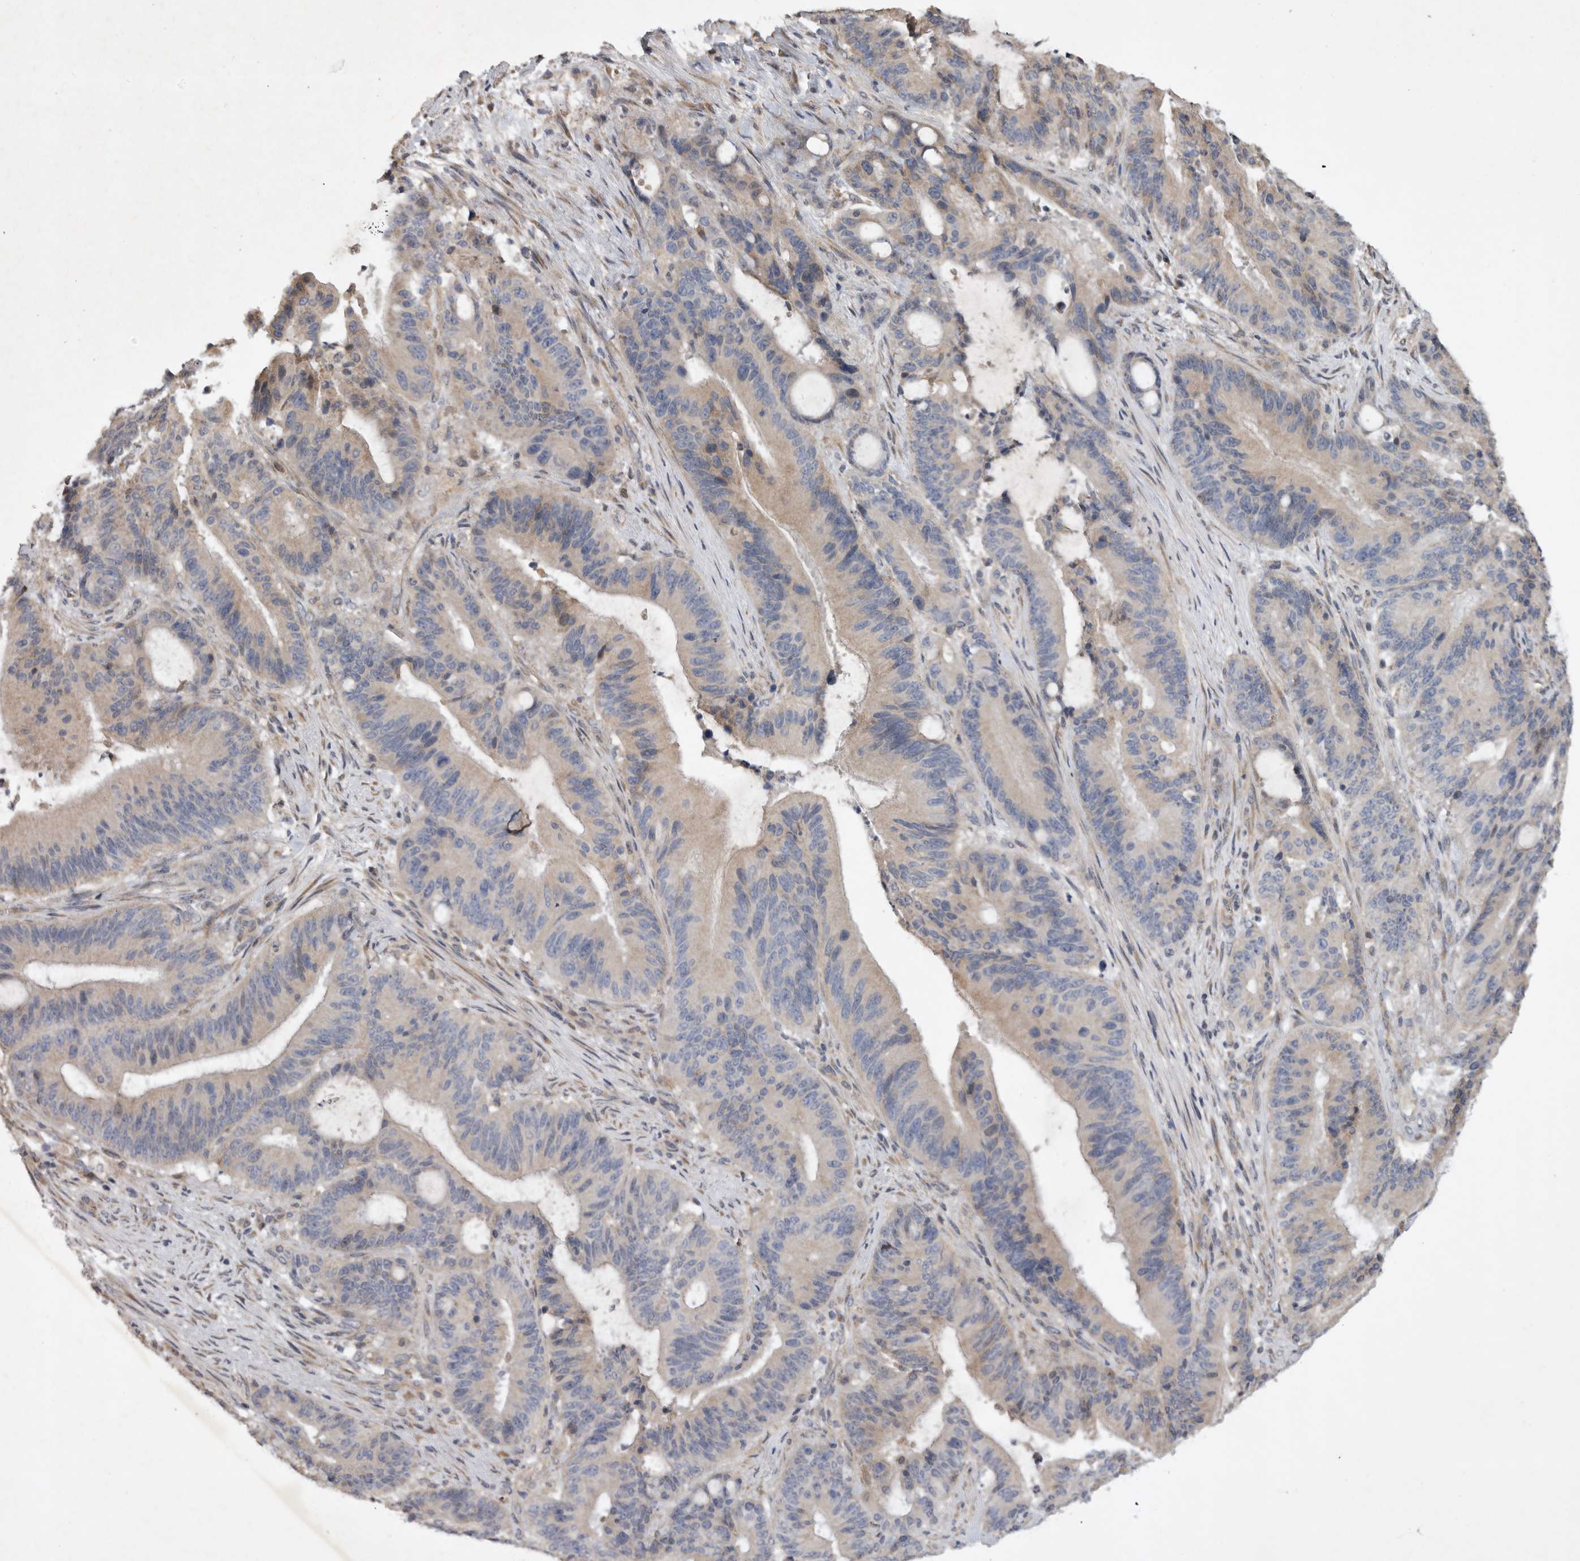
{"staining": {"intensity": "weak", "quantity": "25%-75%", "location": "cytoplasmic/membranous"}, "tissue": "liver cancer", "cell_type": "Tumor cells", "image_type": "cancer", "snomed": [{"axis": "morphology", "description": "Normal tissue, NOS"}, {"axis": "morphology", "description": "Cholangiocarcinoma"}, {"axis": "topography", "description": "Liver"}, {"axis": "topography", "description": "Peripheral nerve tissue"}], "caption": "Weak cytoplasmic/membranous positivity for a protein is appreciated in approximately 25%-75% of tumor cells of liver cancer using IHC.", "gene": "EDEM3", "patient": {"sex": "female", "age": 73}}